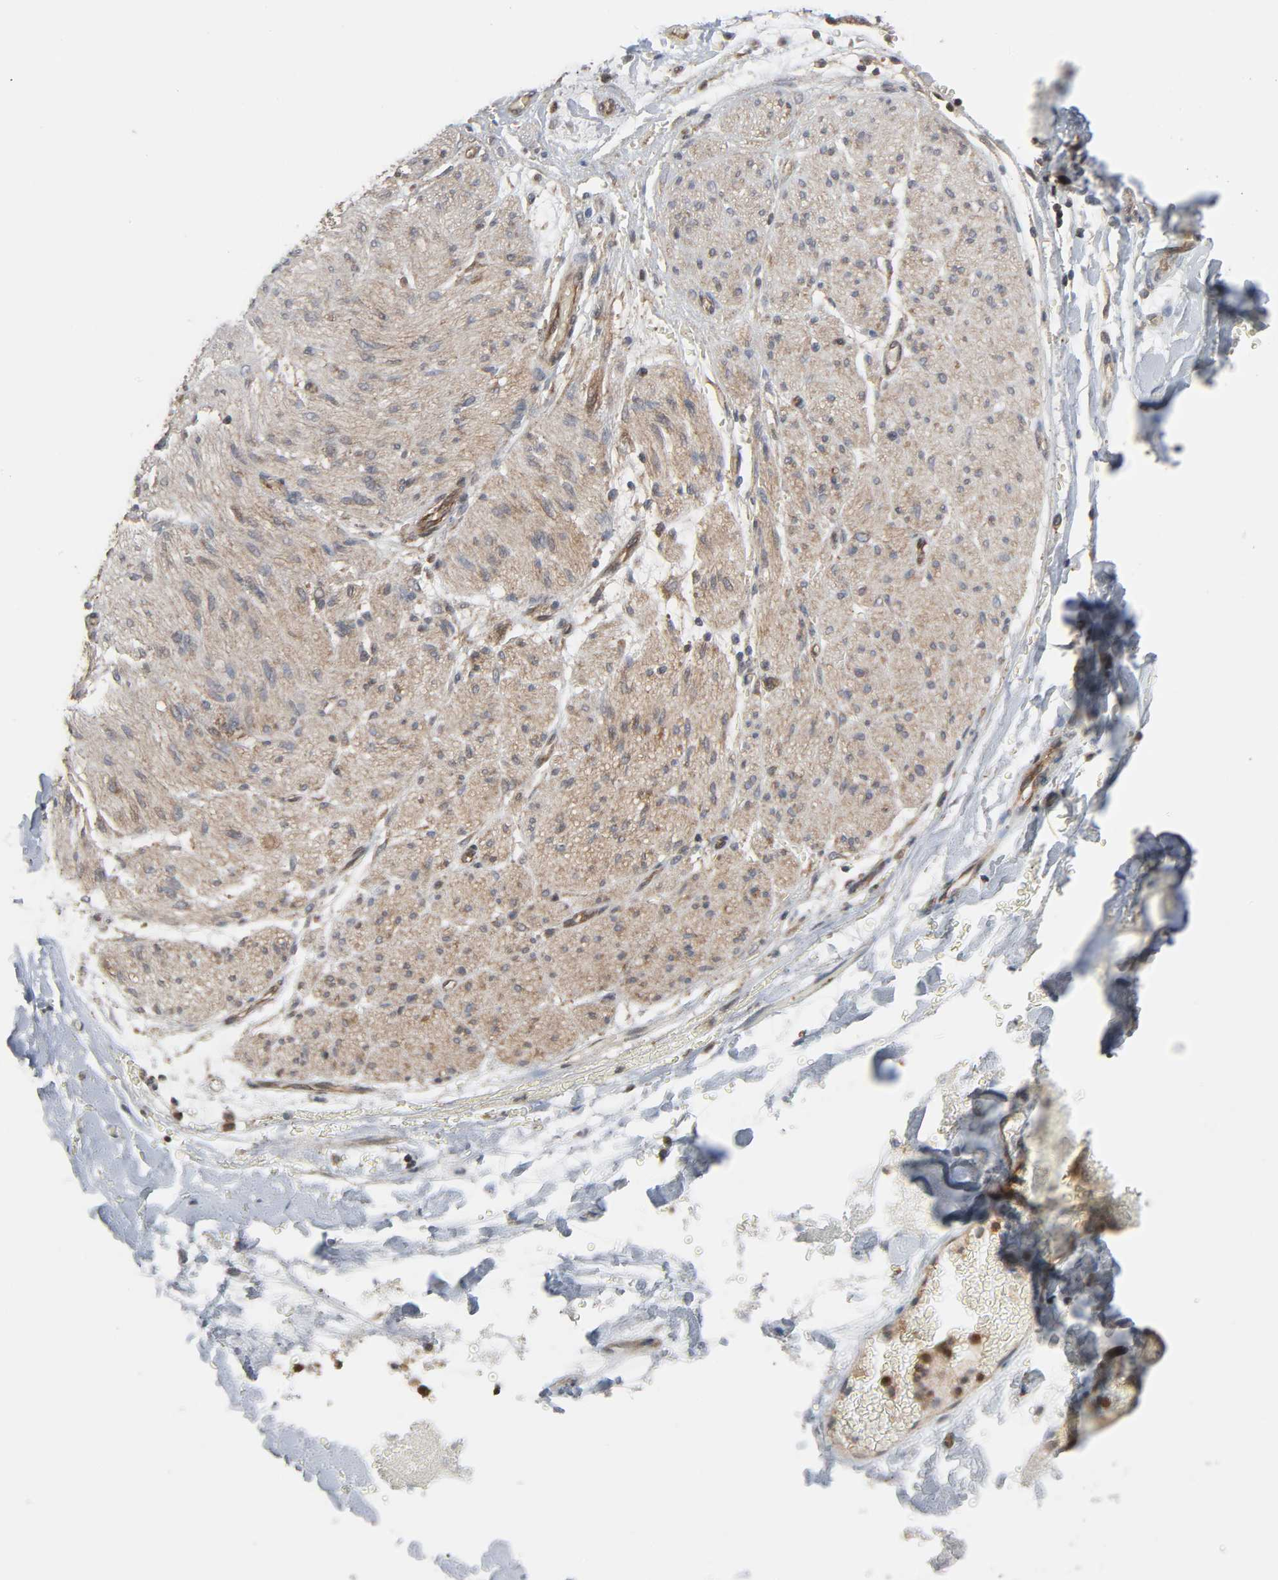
{"staining": {"intensity": "negative", "quantity": "none", "location": "none"}, "tissue": "adipose tissue", "cell_type": "Adipocytes", "image_type": "normal", "snomed": [{"axis": "morphology", "description": "Normal tissue, NOS"}, {"axis": "morphology", "description": "Cholangiocarcinoma"}, {"axis": "topography", "description": "Liver"}, {"axis": "topography", "description": "Peripheral nerve tissue"}], "caption": "The image shows no staining of adipocytes in unremarkable adipose tissue.", "gene": "GSK3A", "patient": {"sex": "male", "age": 50}}